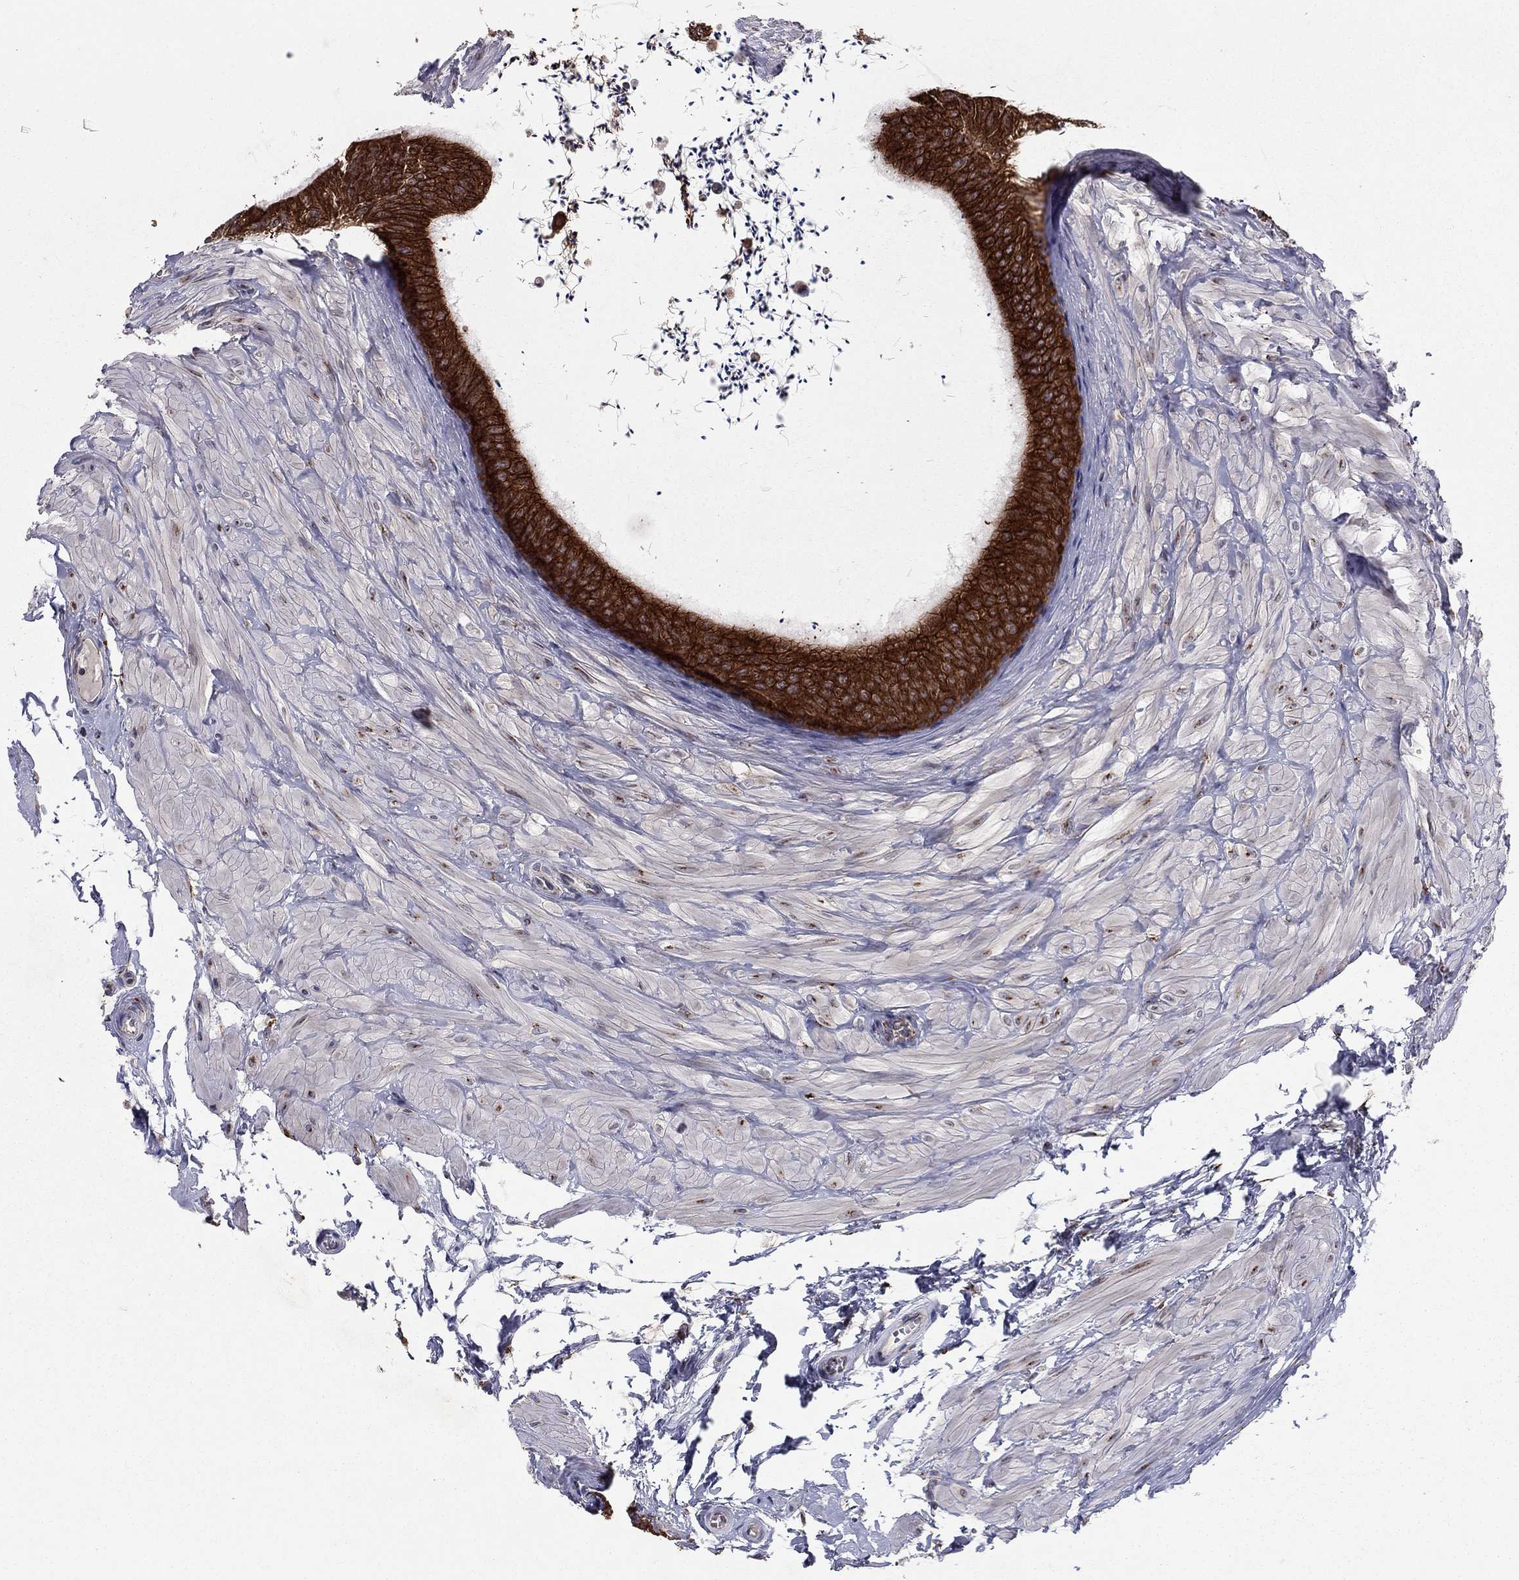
{"staining": {"intensity": "strong", "quantity": ">75%", "location": "cytoplasmic/membranous"}, "tissue": "epididymis", "cell_type": "Glandular cells", "image_type": "normal", "snomed": [{"axis": "morphology", "description": "Normal tissue, NOS"}, {"axis": "topography", "description": "Epididymis"}], "caption": "Immunohistochemistry staining of unremarkable epididymis, which shows high levels of strong cytoplasmic/membranous positivity in about >75% of glandular cells indicating strong cytoplasmic/membranous protein staining. The staining was performed using DAB (3,3'-diaminobenzidine) (brown) for protein detection and nuclei were counterstained in hematoxylin (blue).", "gene": "YIF1A", "patient": {"sex": "male", "age": 32}}